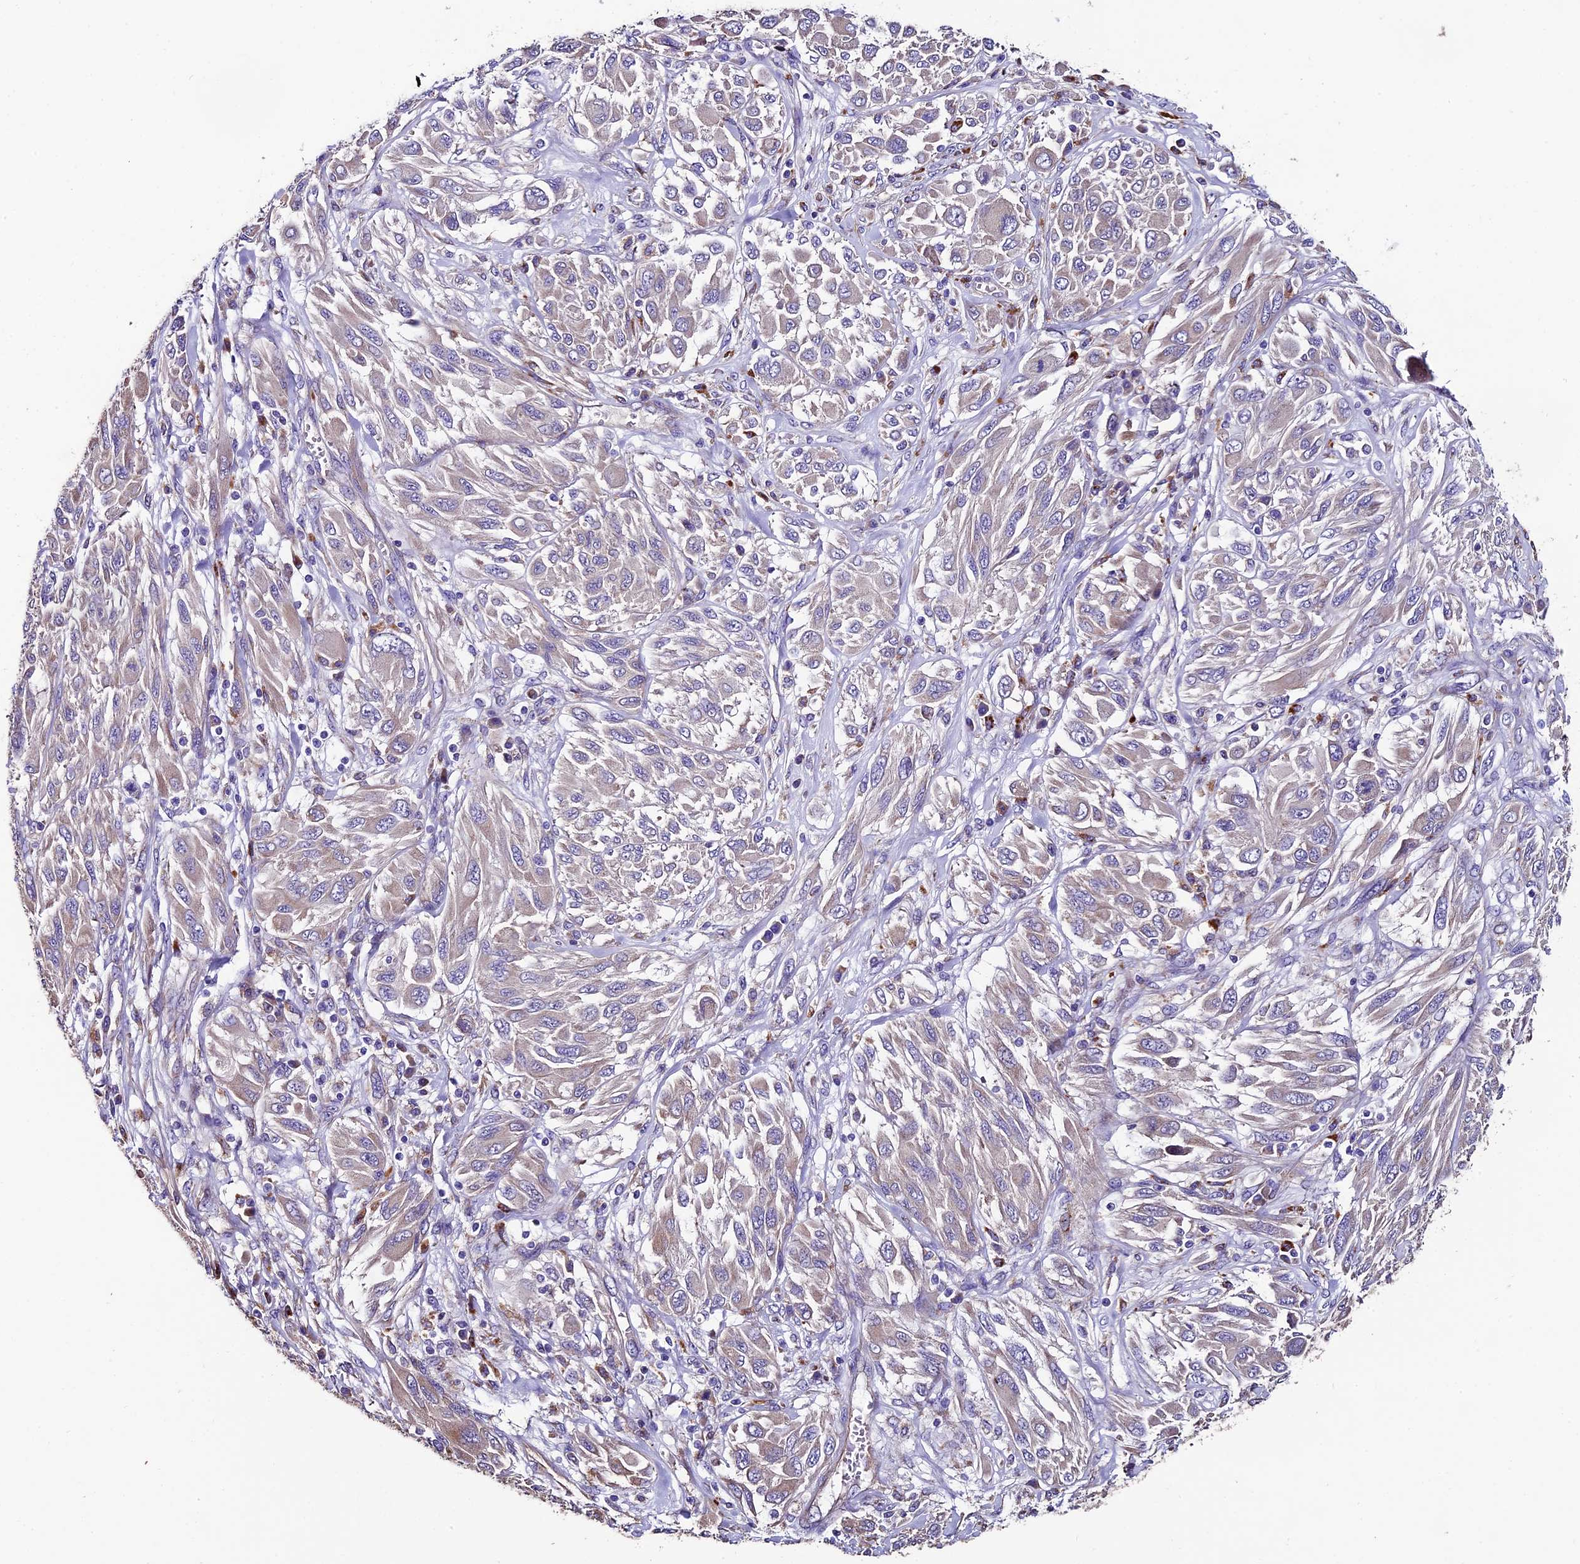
{"staining": {"intensity": "weak", "quantity": "<25%", "location": "cytoplasmic/membranous"}, "tissue": "melanoma", "cell_type": "Tumor cells", "image_type": "cancer", "snomed": [{"axis": "morphology", "description": "Malignant melanoma, NOS"}, {"axis": "topography", "description": "Skin"}], "caption": "A high-resolution micrograph shows IHC staining of melanoma, which displays no significant expression in tumor cells.", "gene": "CLN5", "patient": {"sex": "female", "age": 91}}